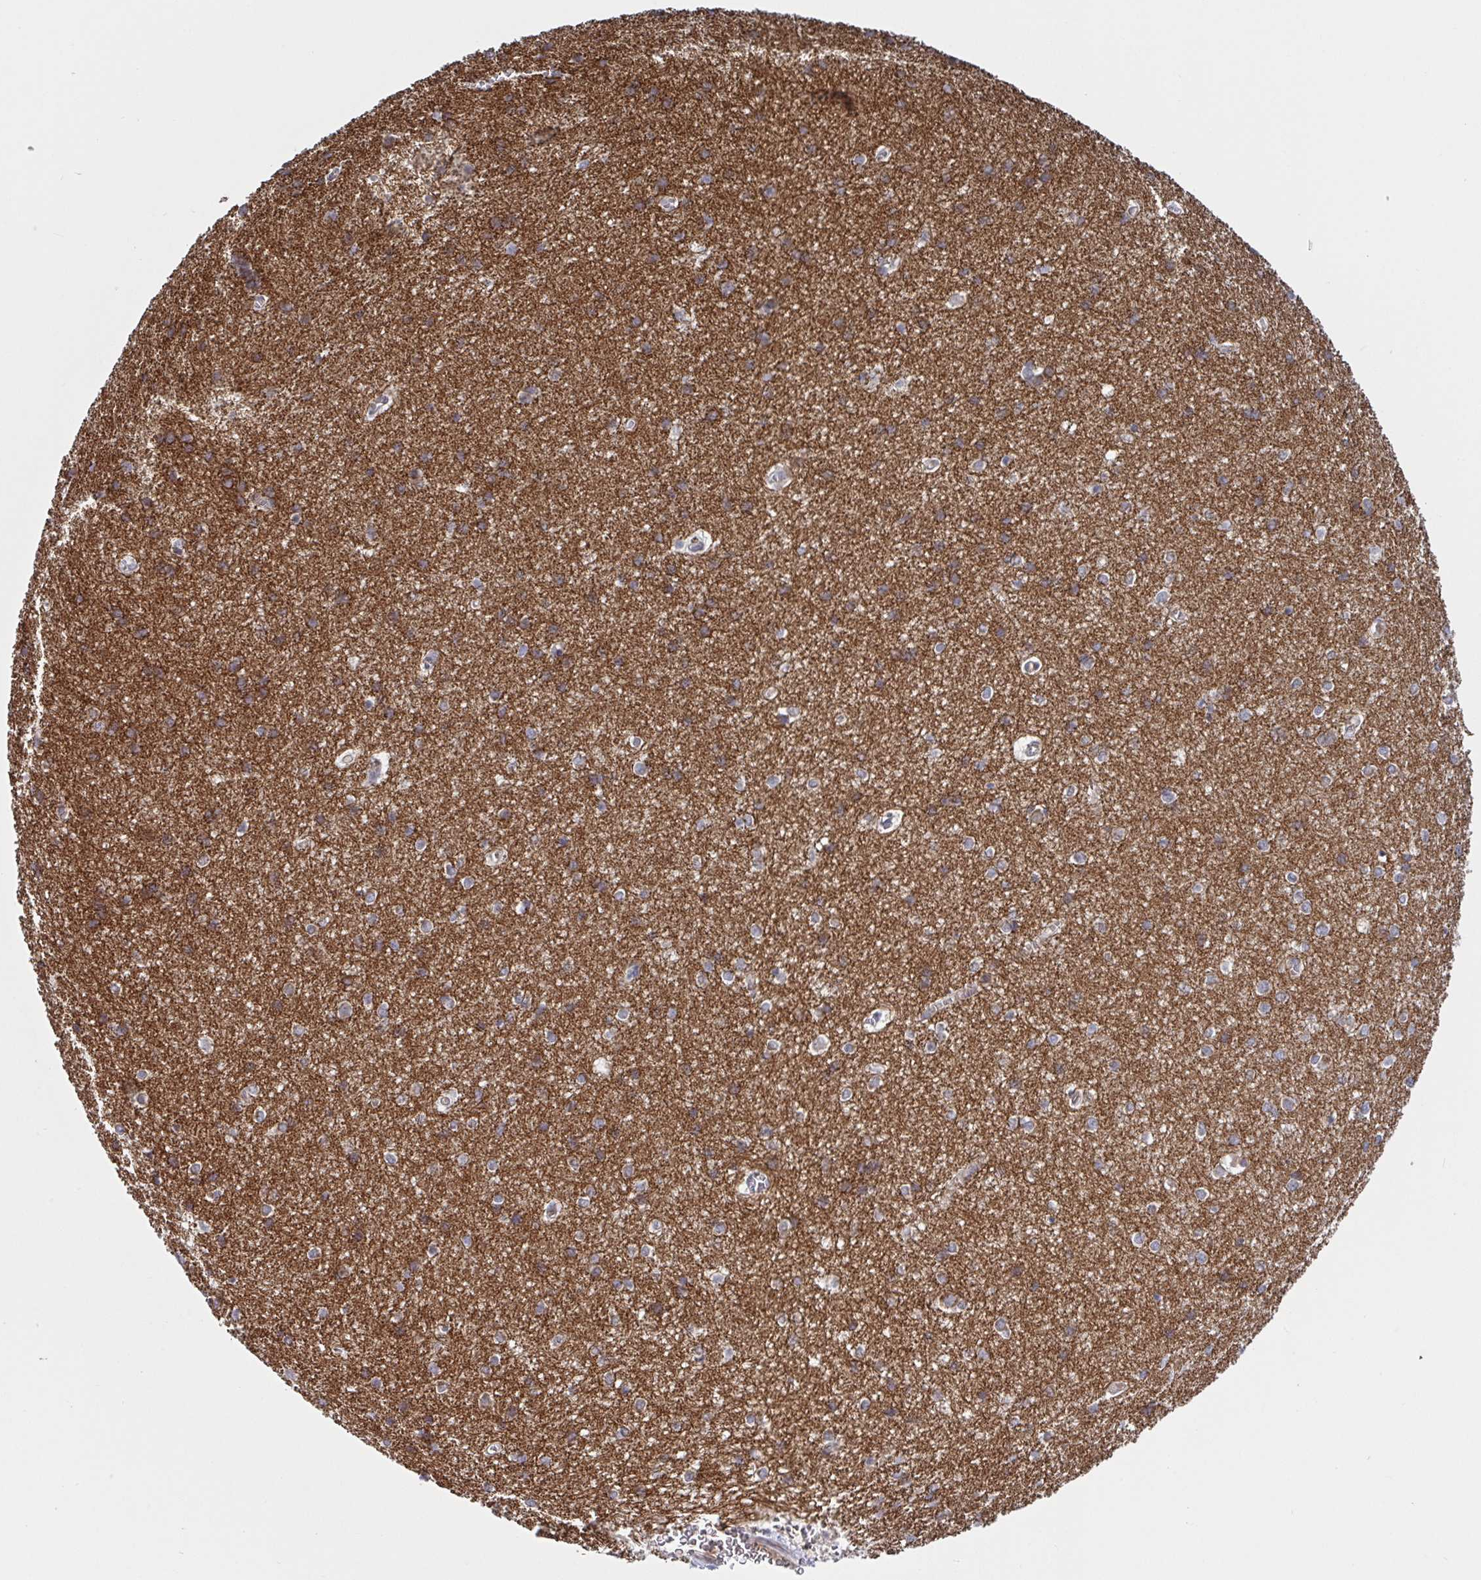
{"staining": {"intensity": "weak", "quantity": "25%-75%", "location": "cytoplasmic/membranous"}, "tissue": "cerebral cortex", "cell_type": "Endothelial cells", "image_type": "normal", "snomed": [{"axis": "morphology", "description": "Normal tissue, NOS"}, {"axis": "topography", "description": "Cerebral cortex"}], "caption": "Benign cerebral cortex displays weak cytoplasmic/membranous staining in about 25%-75% of endothelial cells.", "gene": "ATP5MJ", "patient": {"sex": "male", "age": 37}}